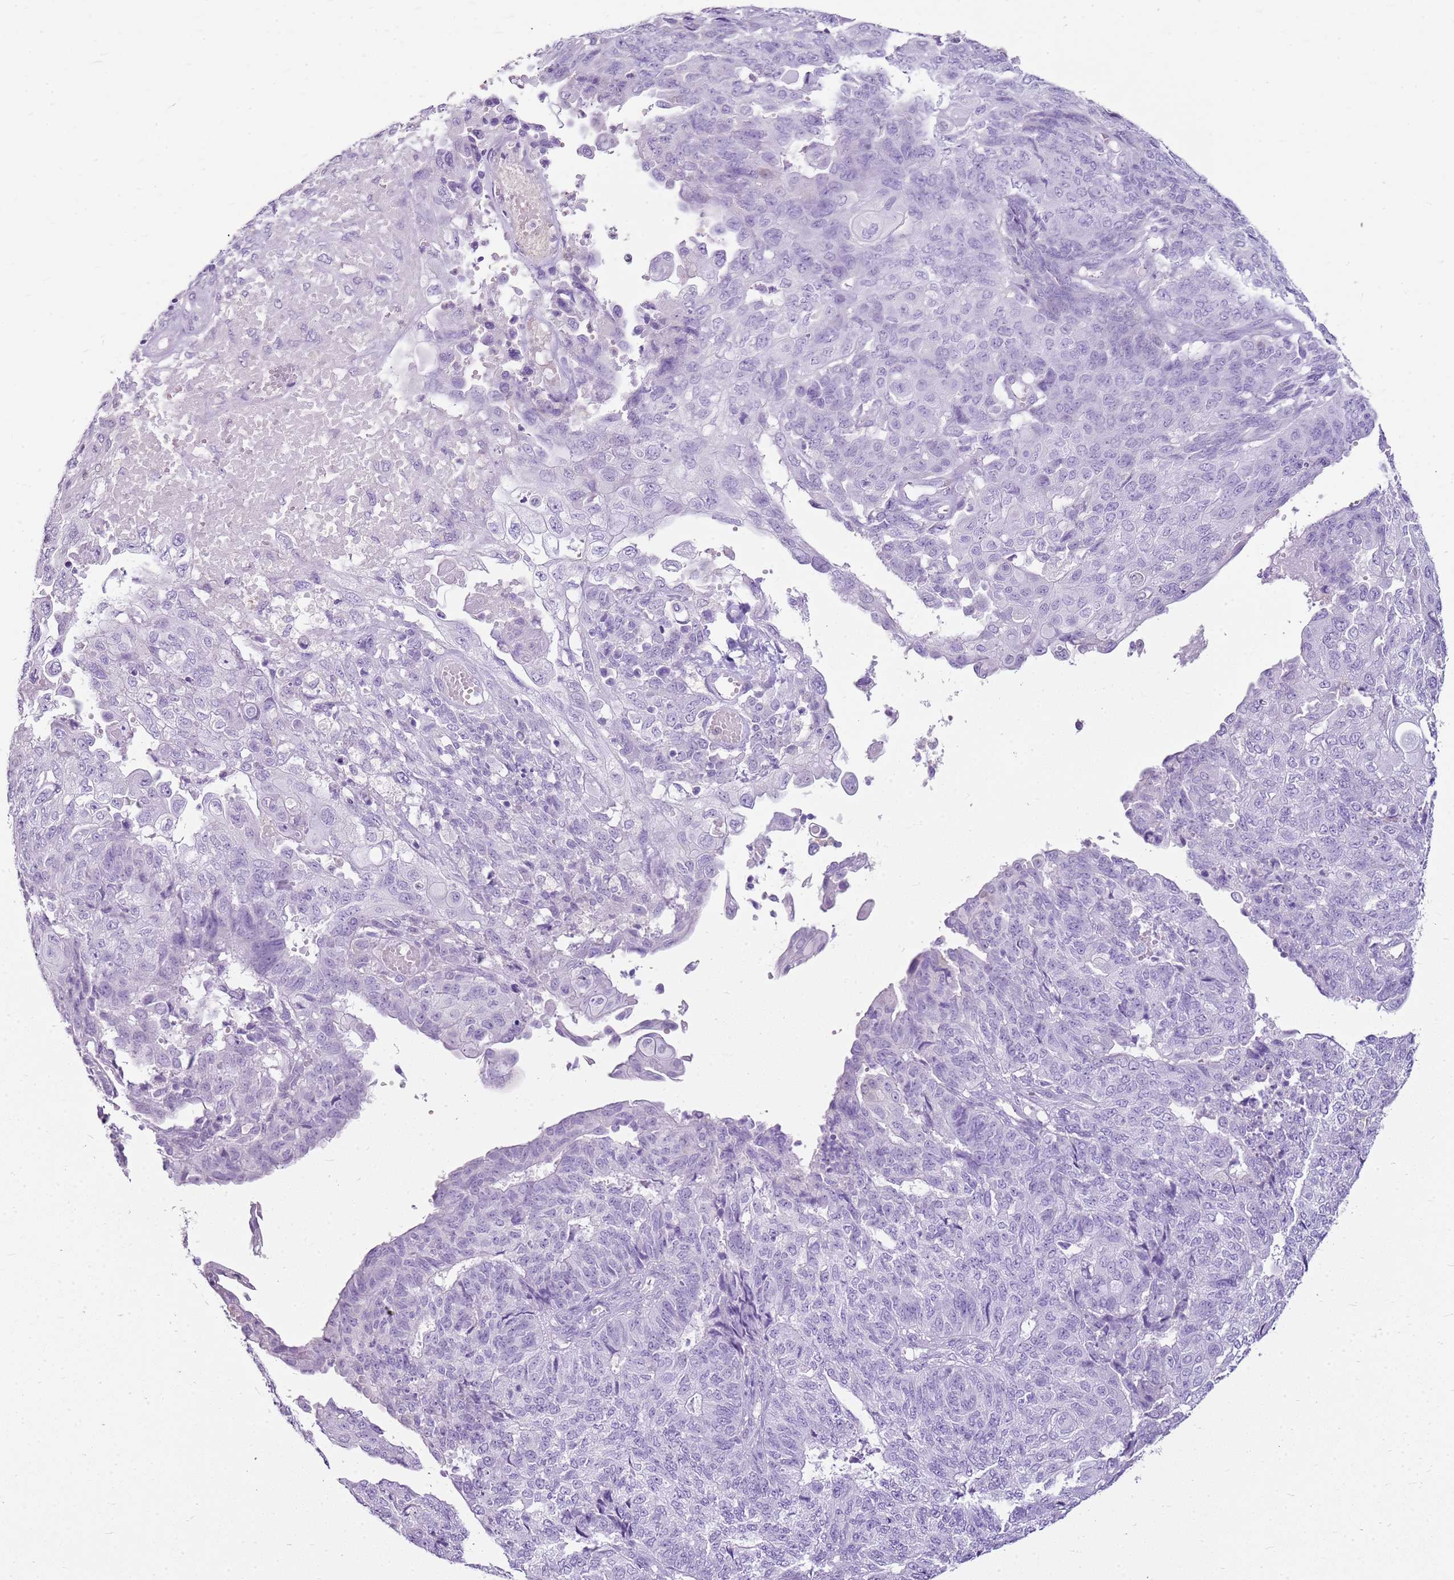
{"staining": {"intensity": "negative", "quantity": "none", "location": "none"}, "tissue": "endometrial cancer", "cell_type": "Tumor cells", "image_type": "cancer", "snomed": [{"axis": "morphology", "description": "Adenocarcinoma, NOS"}, {"axis": "topography", "description": "Endometrium"}], "caption": "Human endometrial cancer stained for a protein using immunohistochemistry (IHC) reveals no expression in tumor cells.", "gene": "SULT1E1", "patient": {"sex": "female", "age": 32}}